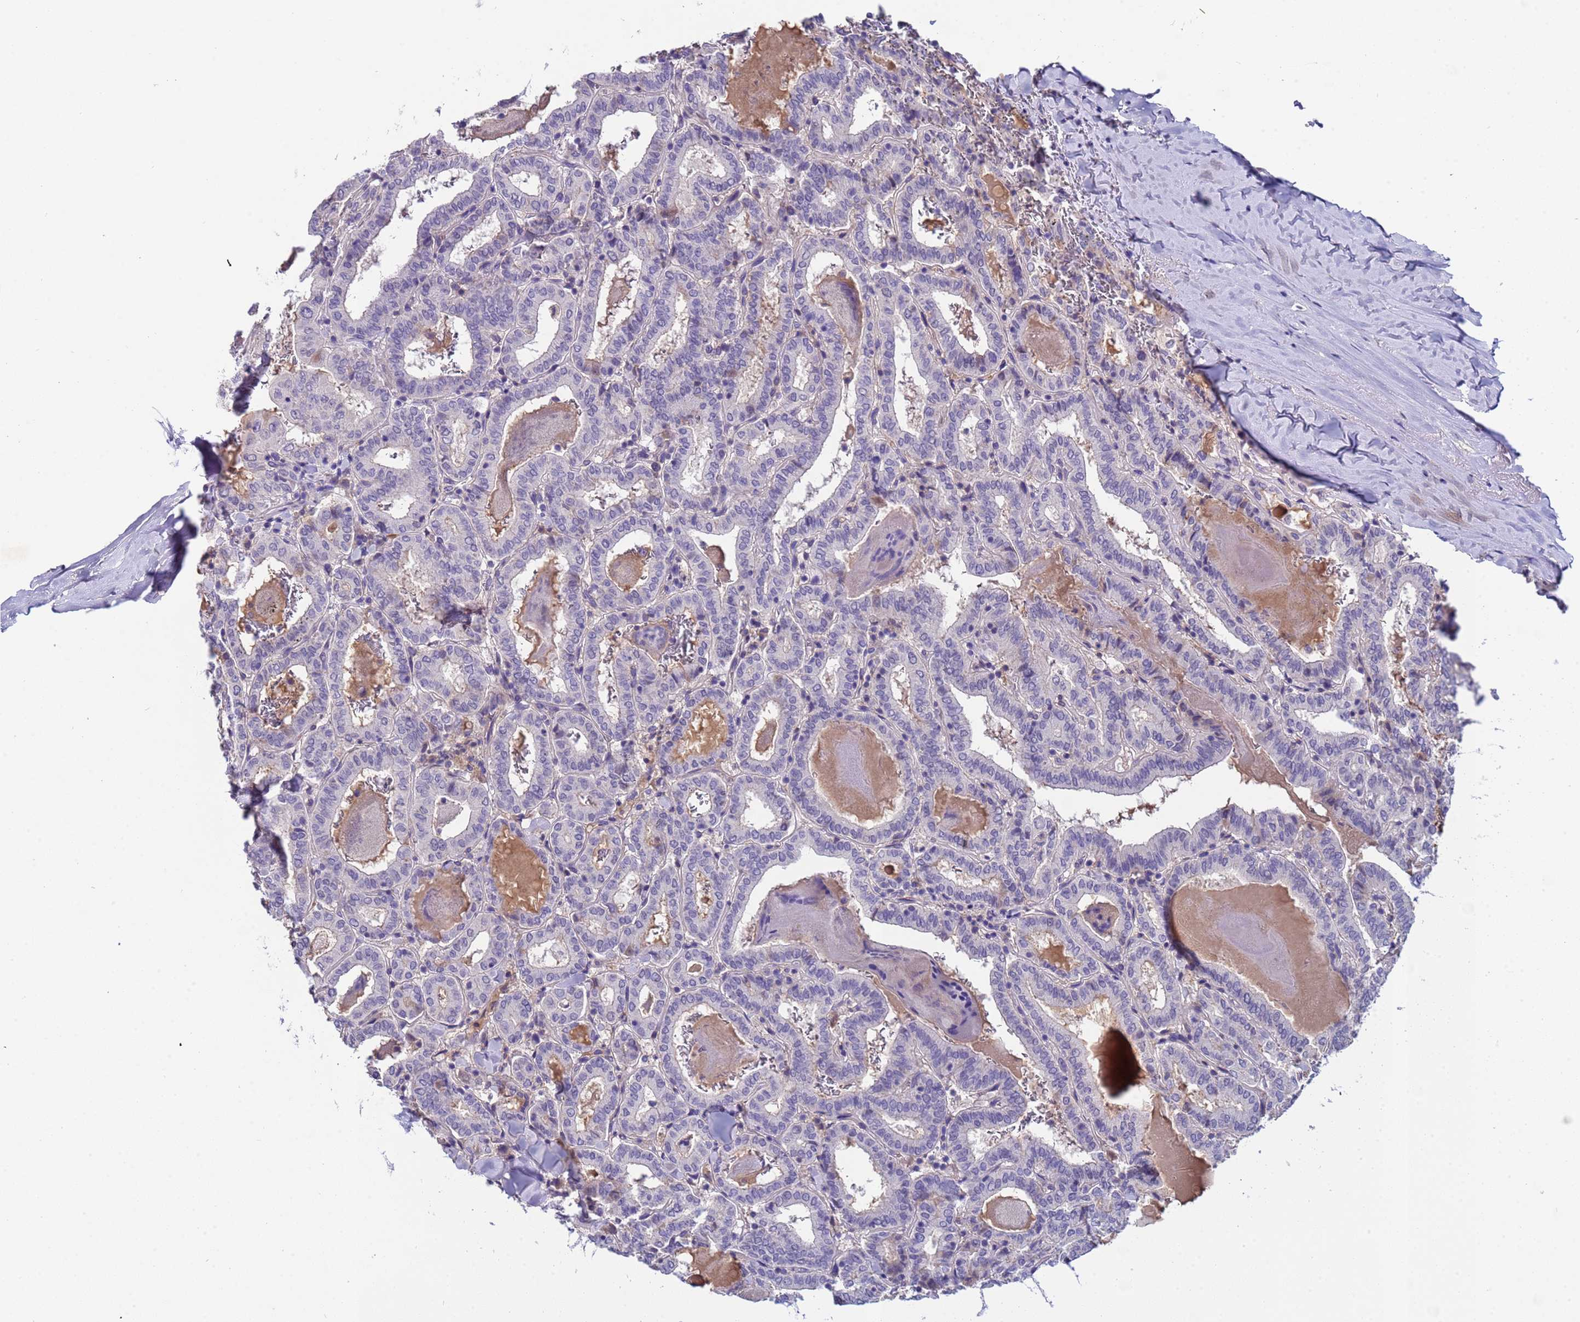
{"staining": {"intensity": "negative", "quantity": "none", "location": "none"}, "tissue": "thyroid cancer", "cell_type": "Tumor cells", "image_type": "cancer", "snomed": [{"axis": "morphology", "description": "Papillary adenocarcinoma, NOS"}, {"axis": "topography", "description": "Thyroid gland"}], "caption": "IHC of human thyroid cancer (papillary adenocarcinoma) exhibits no staining in tumor cells.", "gene": "ZNF248", "patient": {"sex": "female", "age": 72}}